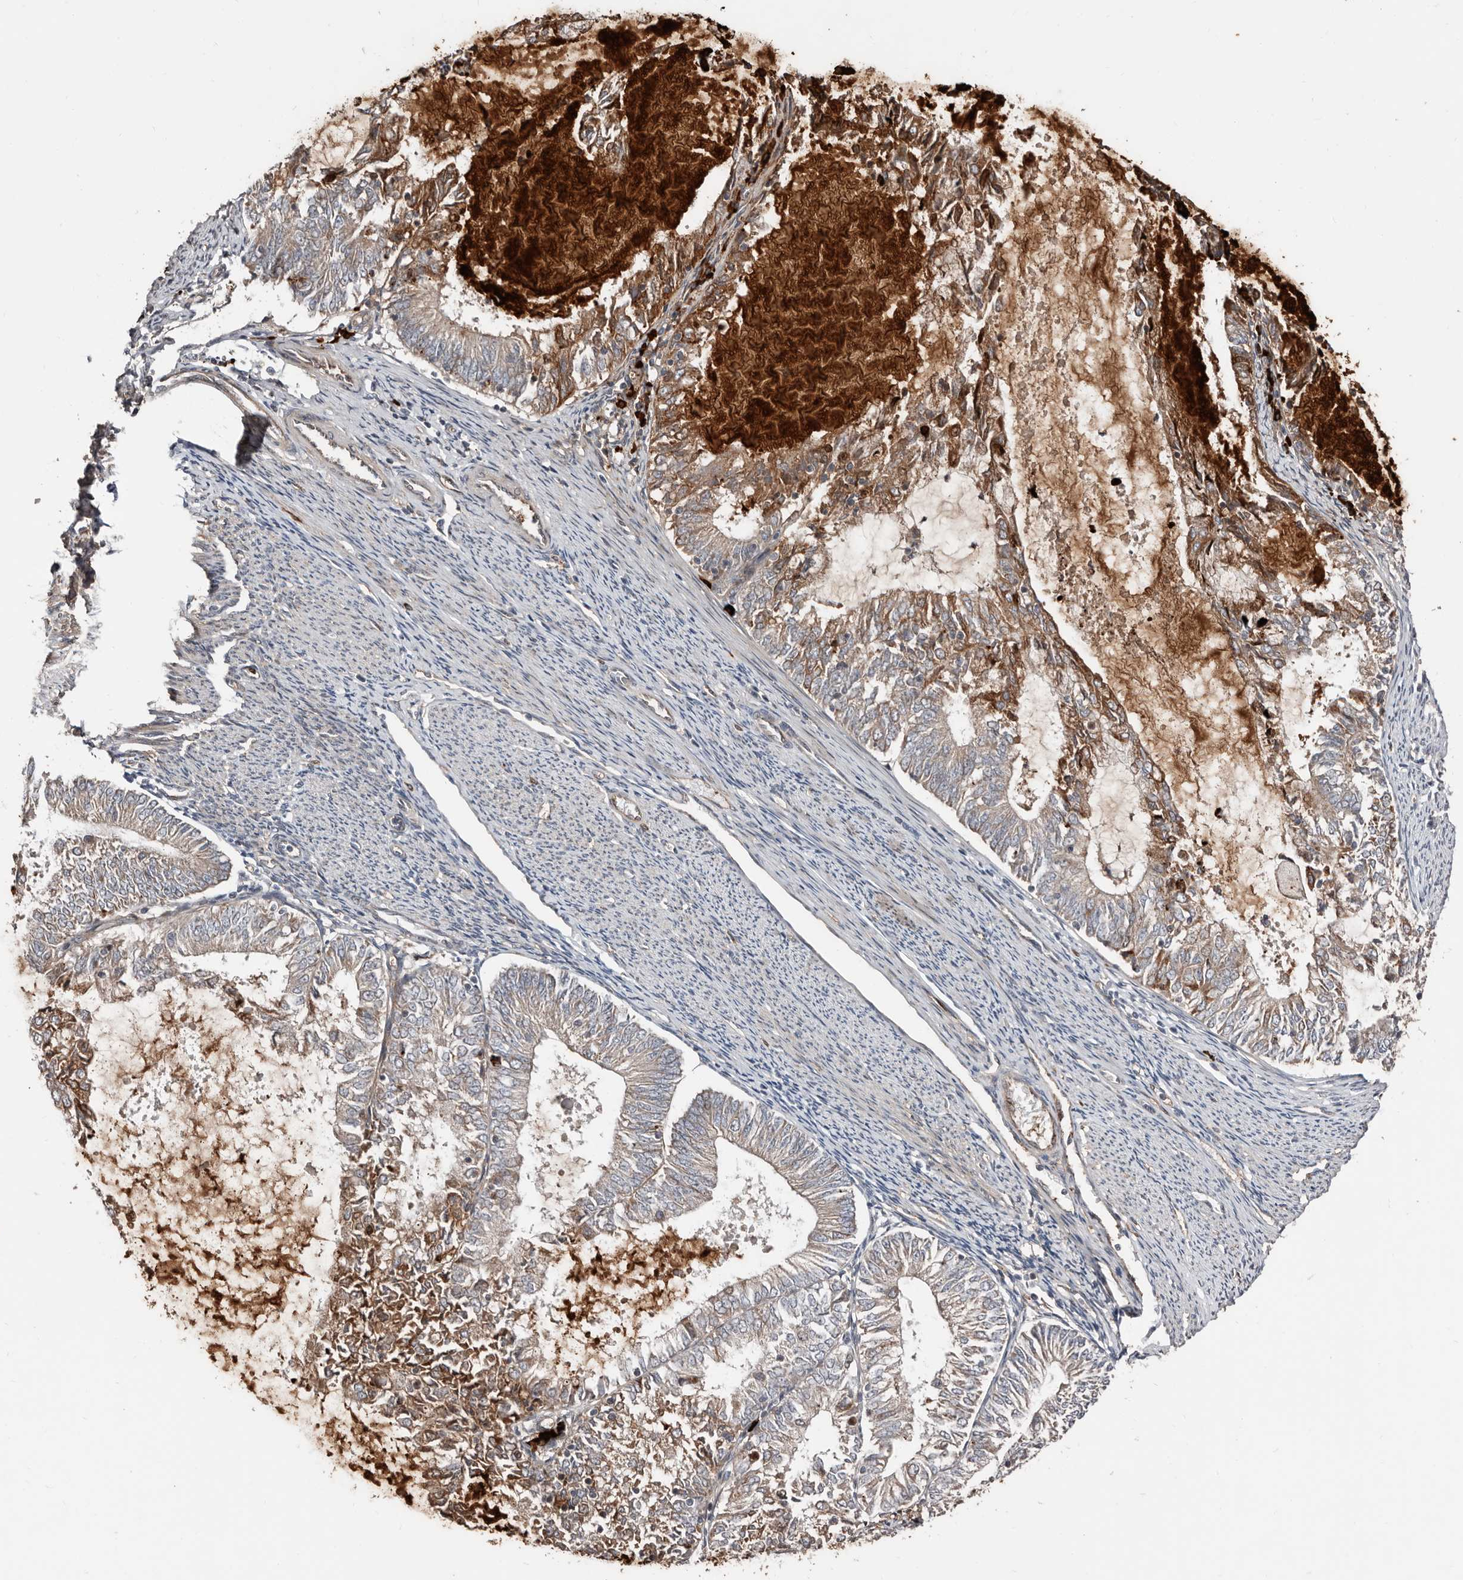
{"staining": {"intensity": "moderate", "quantity": "<25%", "location": "cytoplasmic/membranous"}, "tissue": "endometrial cancer", "cell_type": "Tumor cells", "image_type": "cancer", "snomed": [{"axis": "morphology", "description": "Adenocarcinoma, NOS"}, {"axis": "topography", "description": "Endometrium"}], "caption": "Immunohistochemistry (IHC) (DAB) staining of endometrial adenocarcinoma reveals moderate cytoplasmic/membranous protein staining in approximately <25% of tumor cells.", "gene": "SMYD4", "patient": {"sex": "female", "age": 57}}